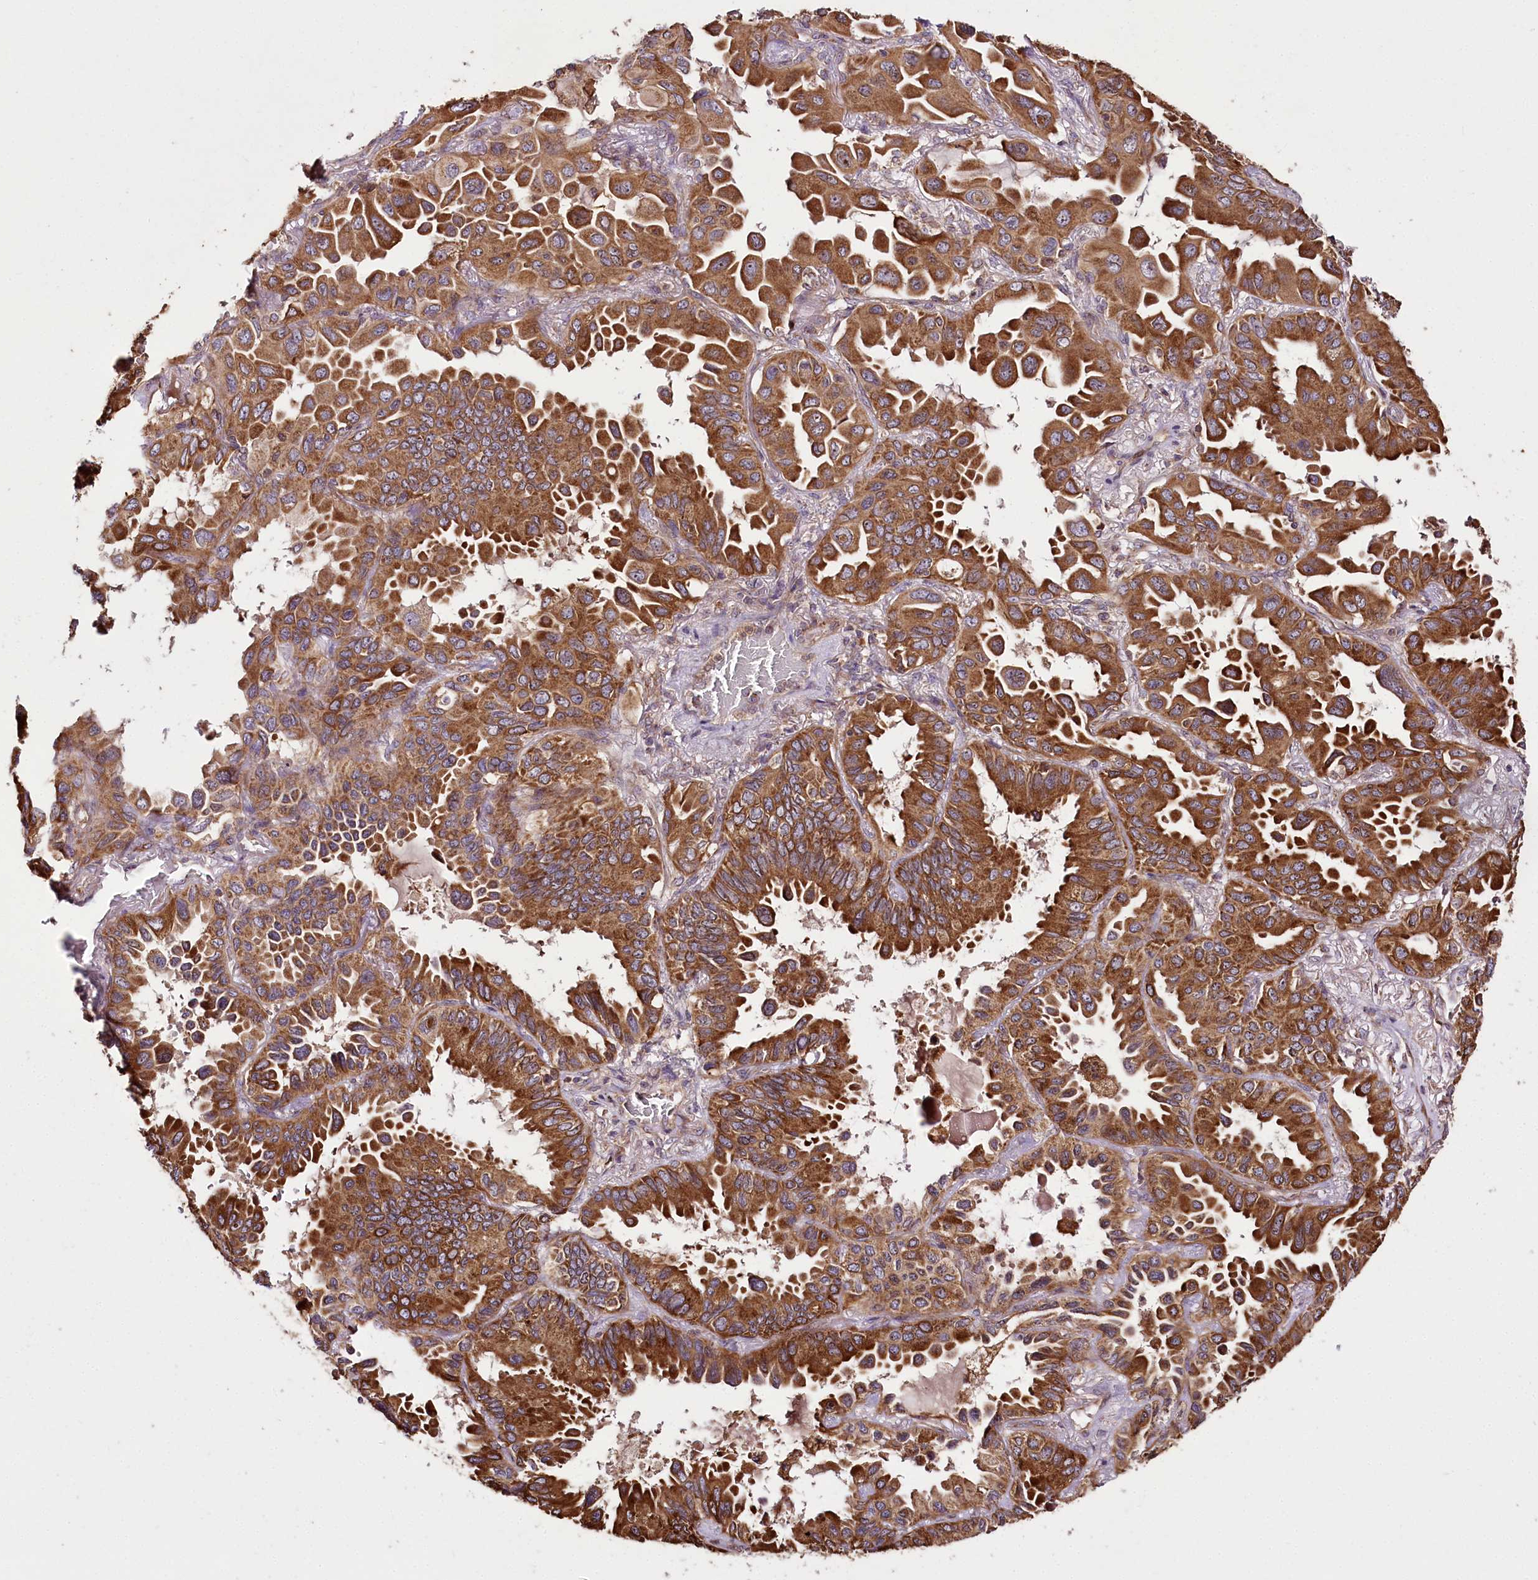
{"staining": {"intensity": "strong", "quantity": ">75%", "location": "cytoplasmic/membranous"}, "tissue": "lung cancer", "cell_type": "Tumor cells", "image_type": "cancer", "snomed": [{"axis": "morphology", "description": "Adenocarcinoma, NOS"}, {"axis": "topography", "description": "Lung"}], "caption": "IHC photomicrograph of neoplastic tissue: human lung cancer stained using IHC reveals high levels of strong protein expression localized specifically in the cytoplasmic/membranous of tumor cells, appearing as a cytoplasmic/membranous brown color.", "gene": "RAB7A", "patient": {"sex": "male", "age": 64}}